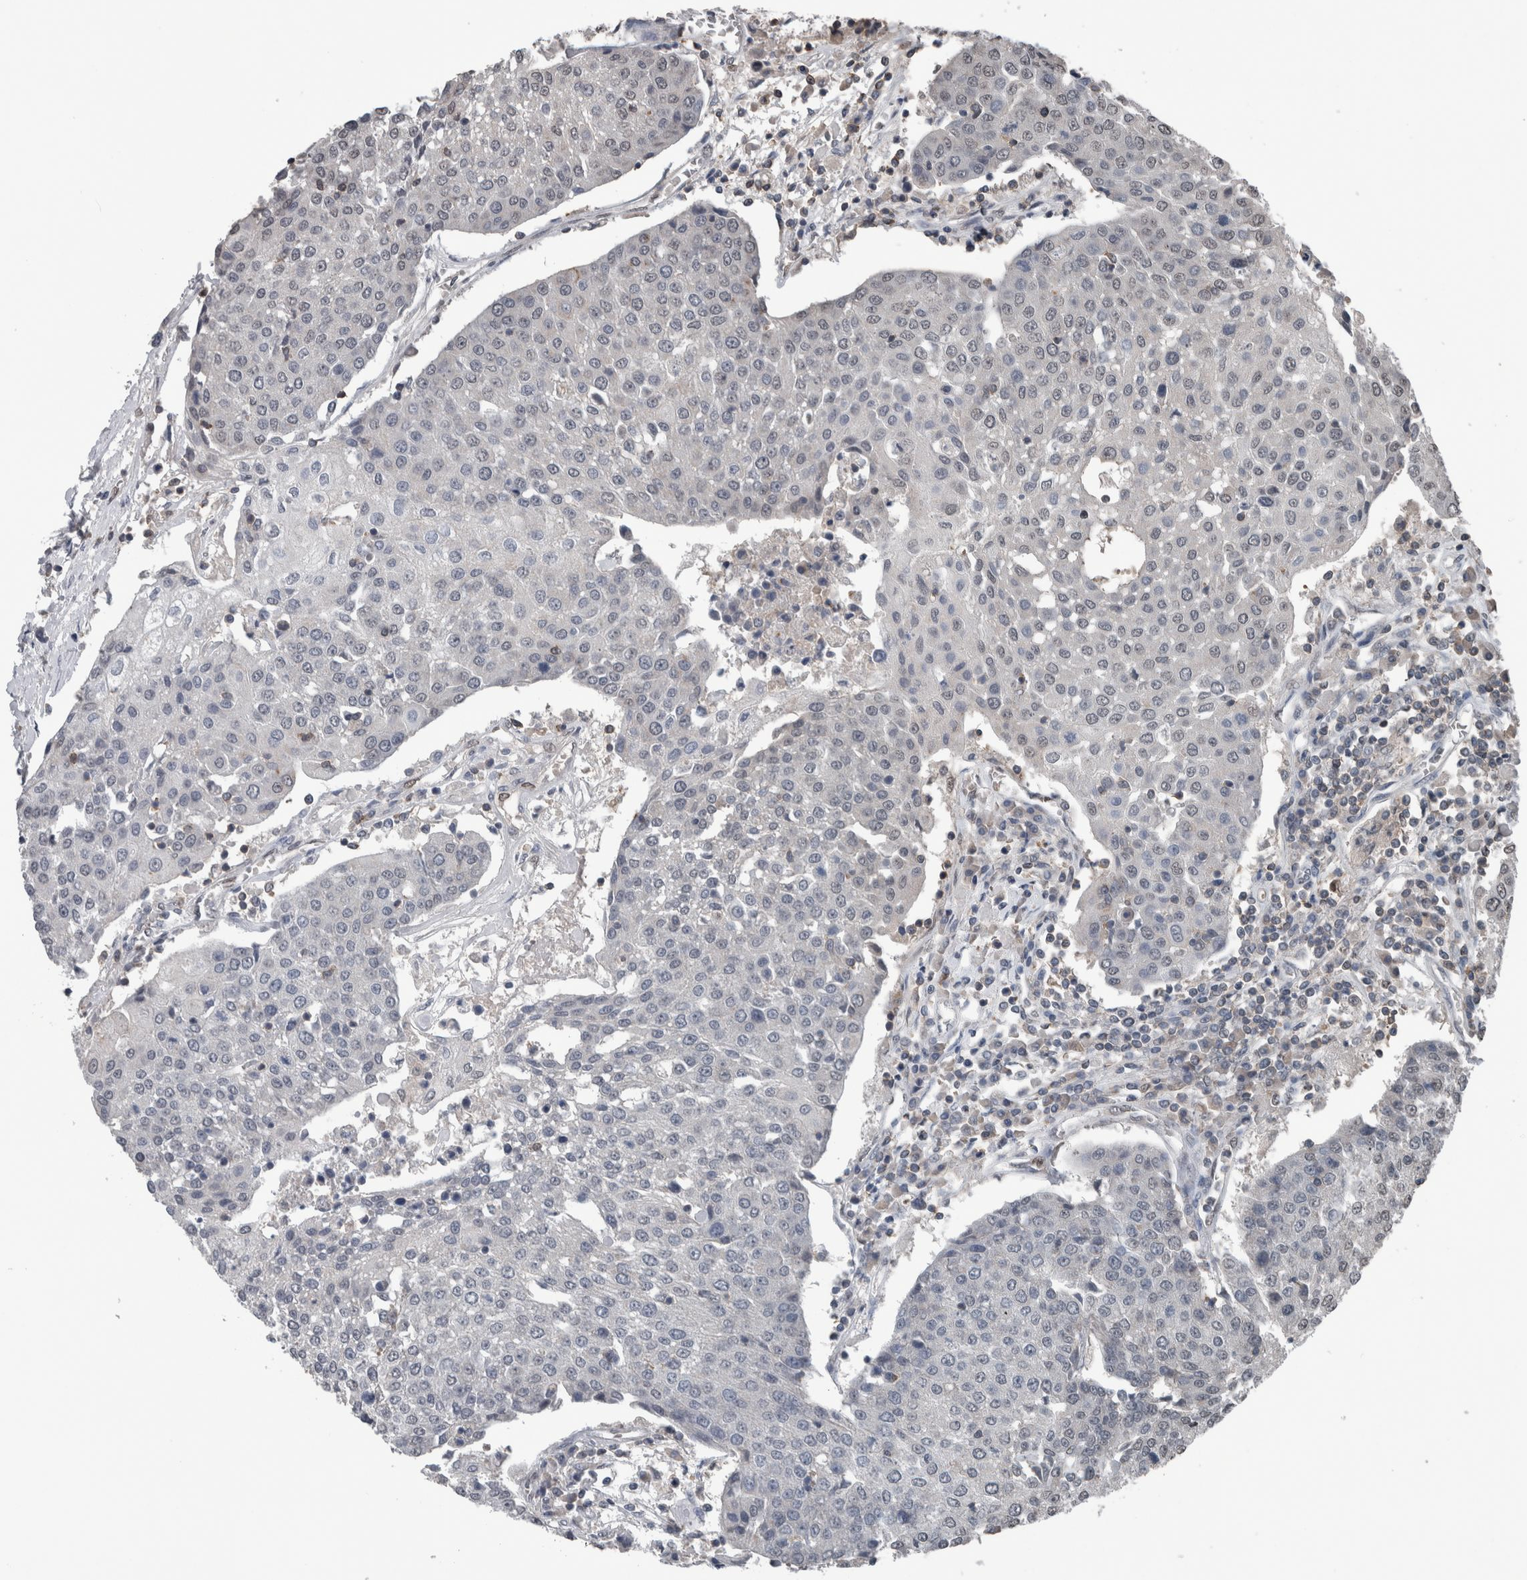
{"staining": {"intensity": "negative", "quantity": "none", "location": "none"}, "tissue": "urothelial cancer", "cell_type": "Tumor cells", "image_type": "cancer", "snomed": [{"axis": "morphology", "description": "Urothelial carcinoma, High grade"}, {"axis": "topography", "description": "Urinary bladder"}], "caption": "DAB immunohistochemical staining of human urothelial carcinoma (high-grade) exhibits no significant staining in tumor cells.", "gene": "MAFF", "patient": {"sex": "female", "age": 85}}